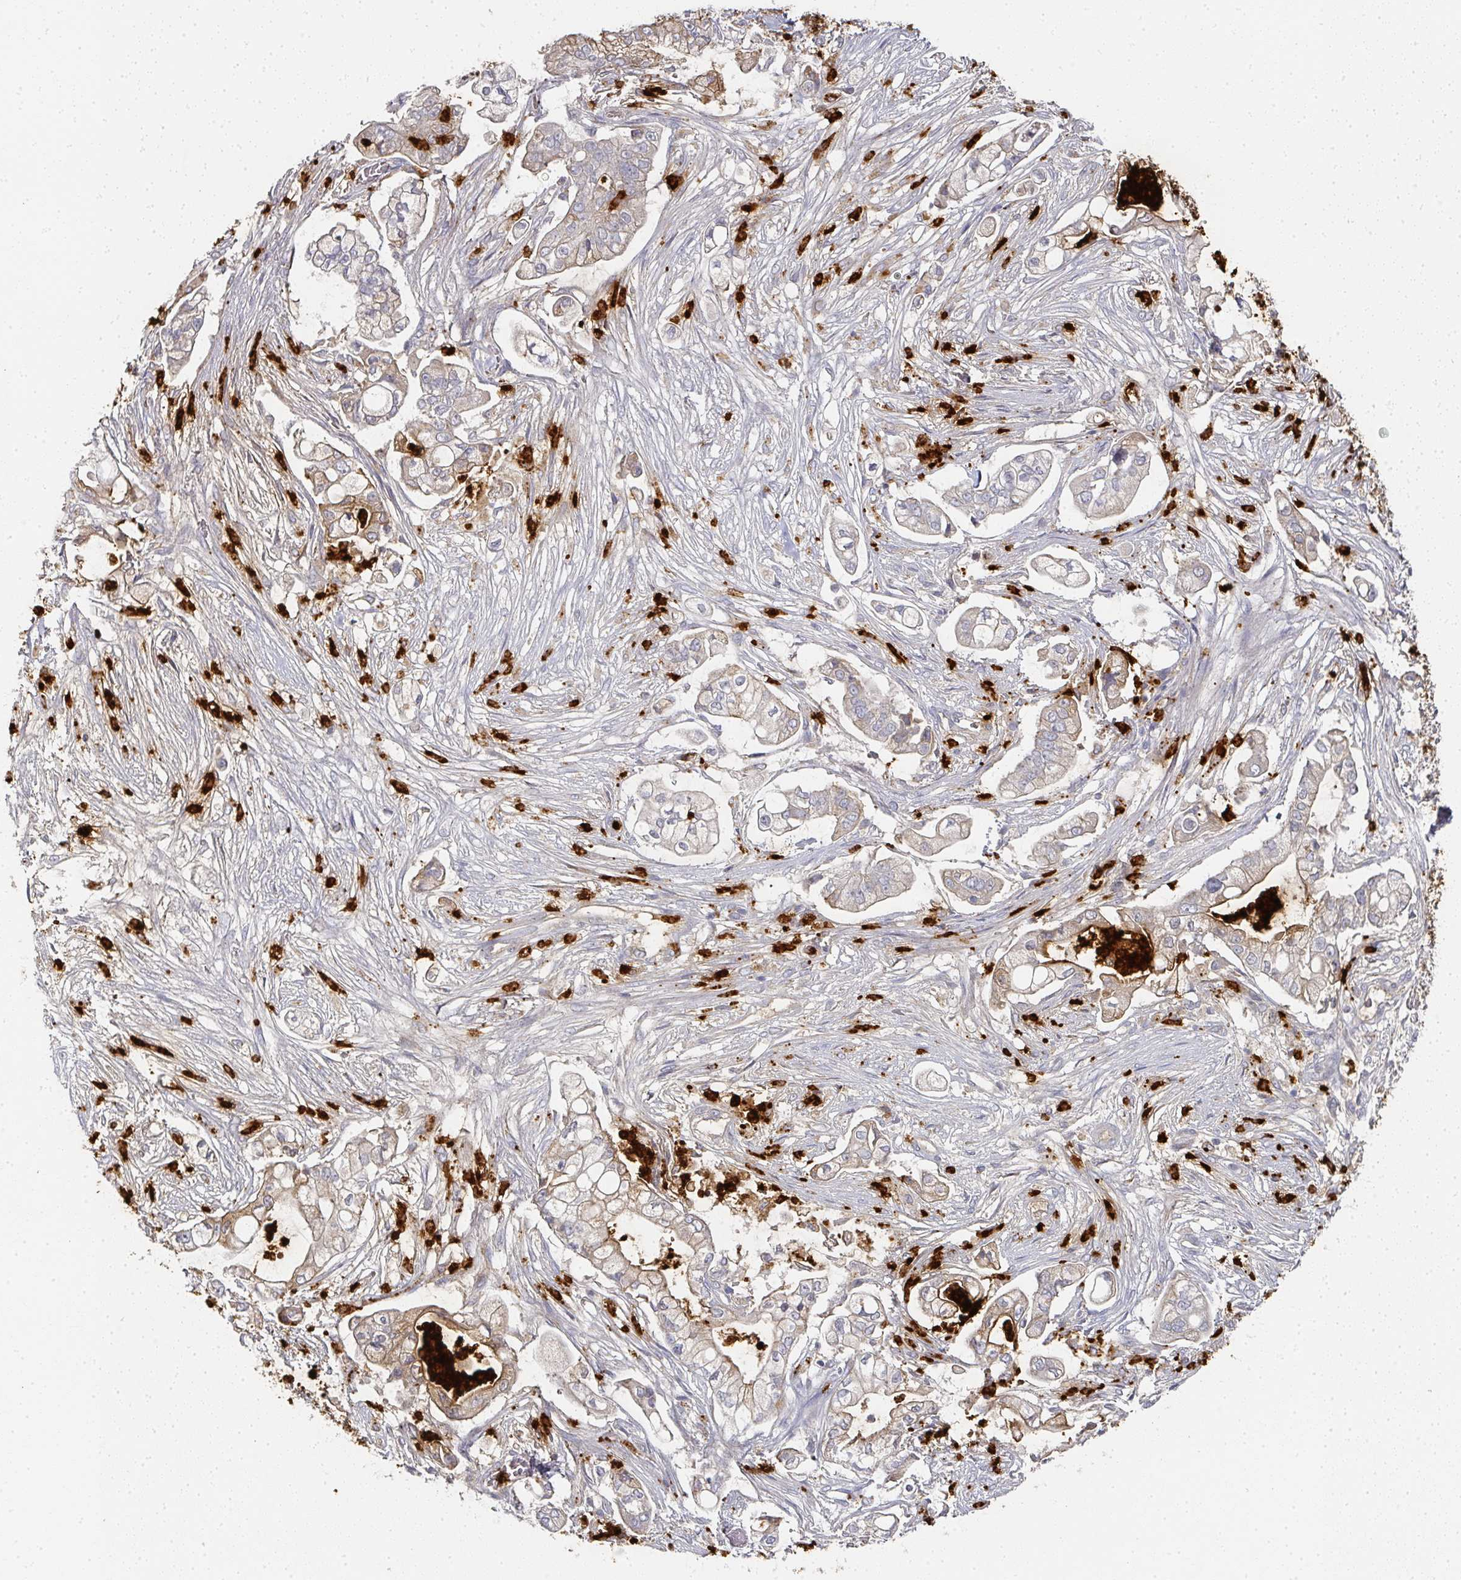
{"staining": {"intensity": "weak", "quantity": "25%-75%", "location": "cytoplasmic/membranous"}, "tissue": "pancreatic cancer", "cell_type": "Tumor cells", "image_type": "cancer", "snomed": [{"axis": "morphology", "description": "Adenocarcinoma, NOS"}, {"axis": "topography", "description": "Pancreas"}], "caption": "Adenocarcinoma (pancreatic) stained for a protein (brown) exhibits weak cytoplasmic/membranous positive expression in approximately 25%-75% of tumor cells.", "gene": "CAMP", "patient": {"sex": "female", "age": 69}}